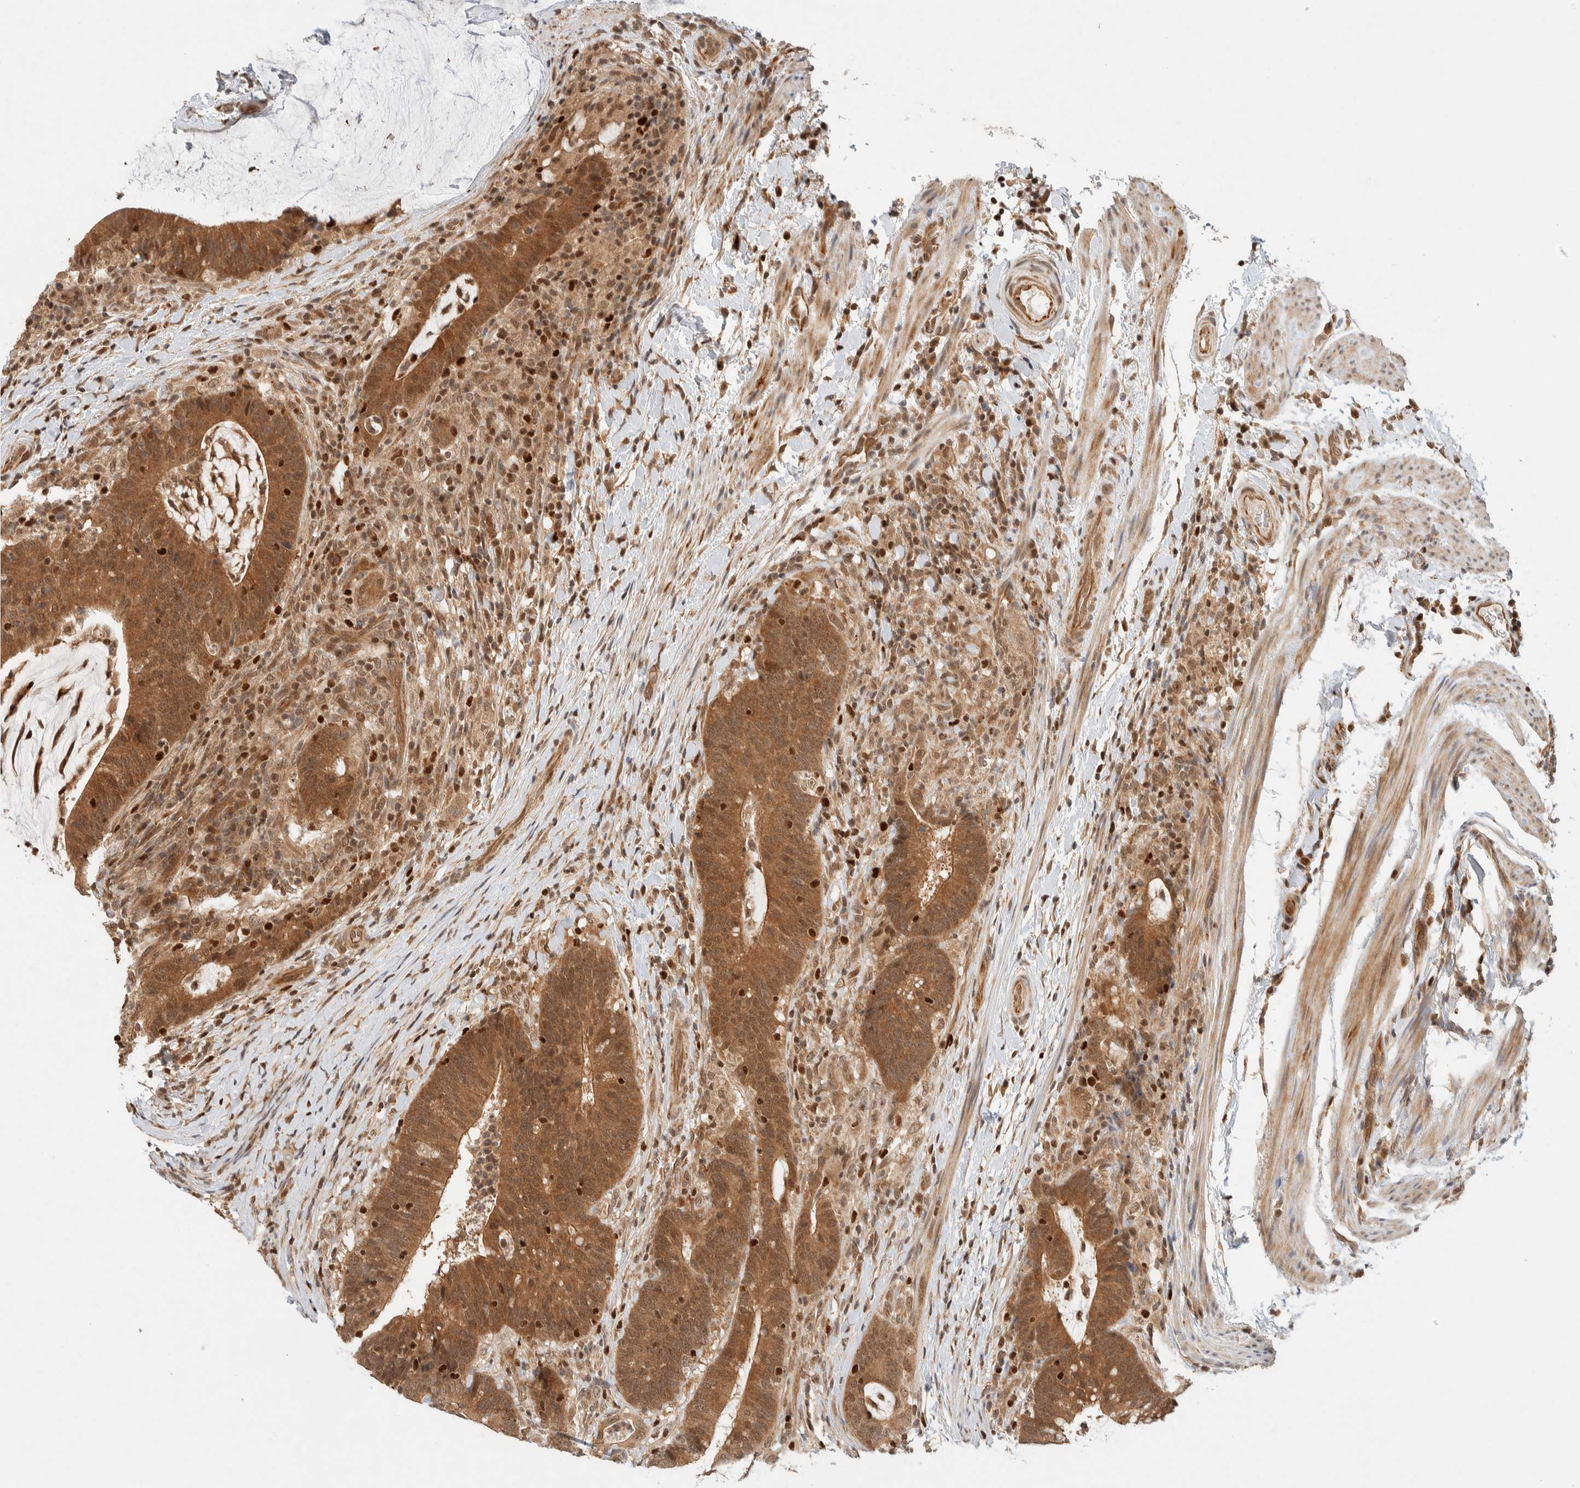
{"staining": {"intensity": "moderate", "quantity": ">75%", "location": "cytoplasmic/membranous"}, "tissue": "colorectal cancer", "cell_type": "Tumor cells", "image_type": "cancer", "snomed": [{"axis": "morphology", "description": "Adenocarcinoma, NOS"}, {"axis": "topography", "description": "Colon"}], "caption": "IHC staining of colorectal cancer, which demonstrates medium levels of moderate cytoplasmic/membranous staining in about >75% of tumor cells indicating moderate cytoplasmic/membranous protein expression. The staining was performed using DAB (brown) for protein detection and nuclei were counterstained in hematoxylin (blue).", "gene": "C8orf76", "patient": {"sex": "female", "age": 66}}